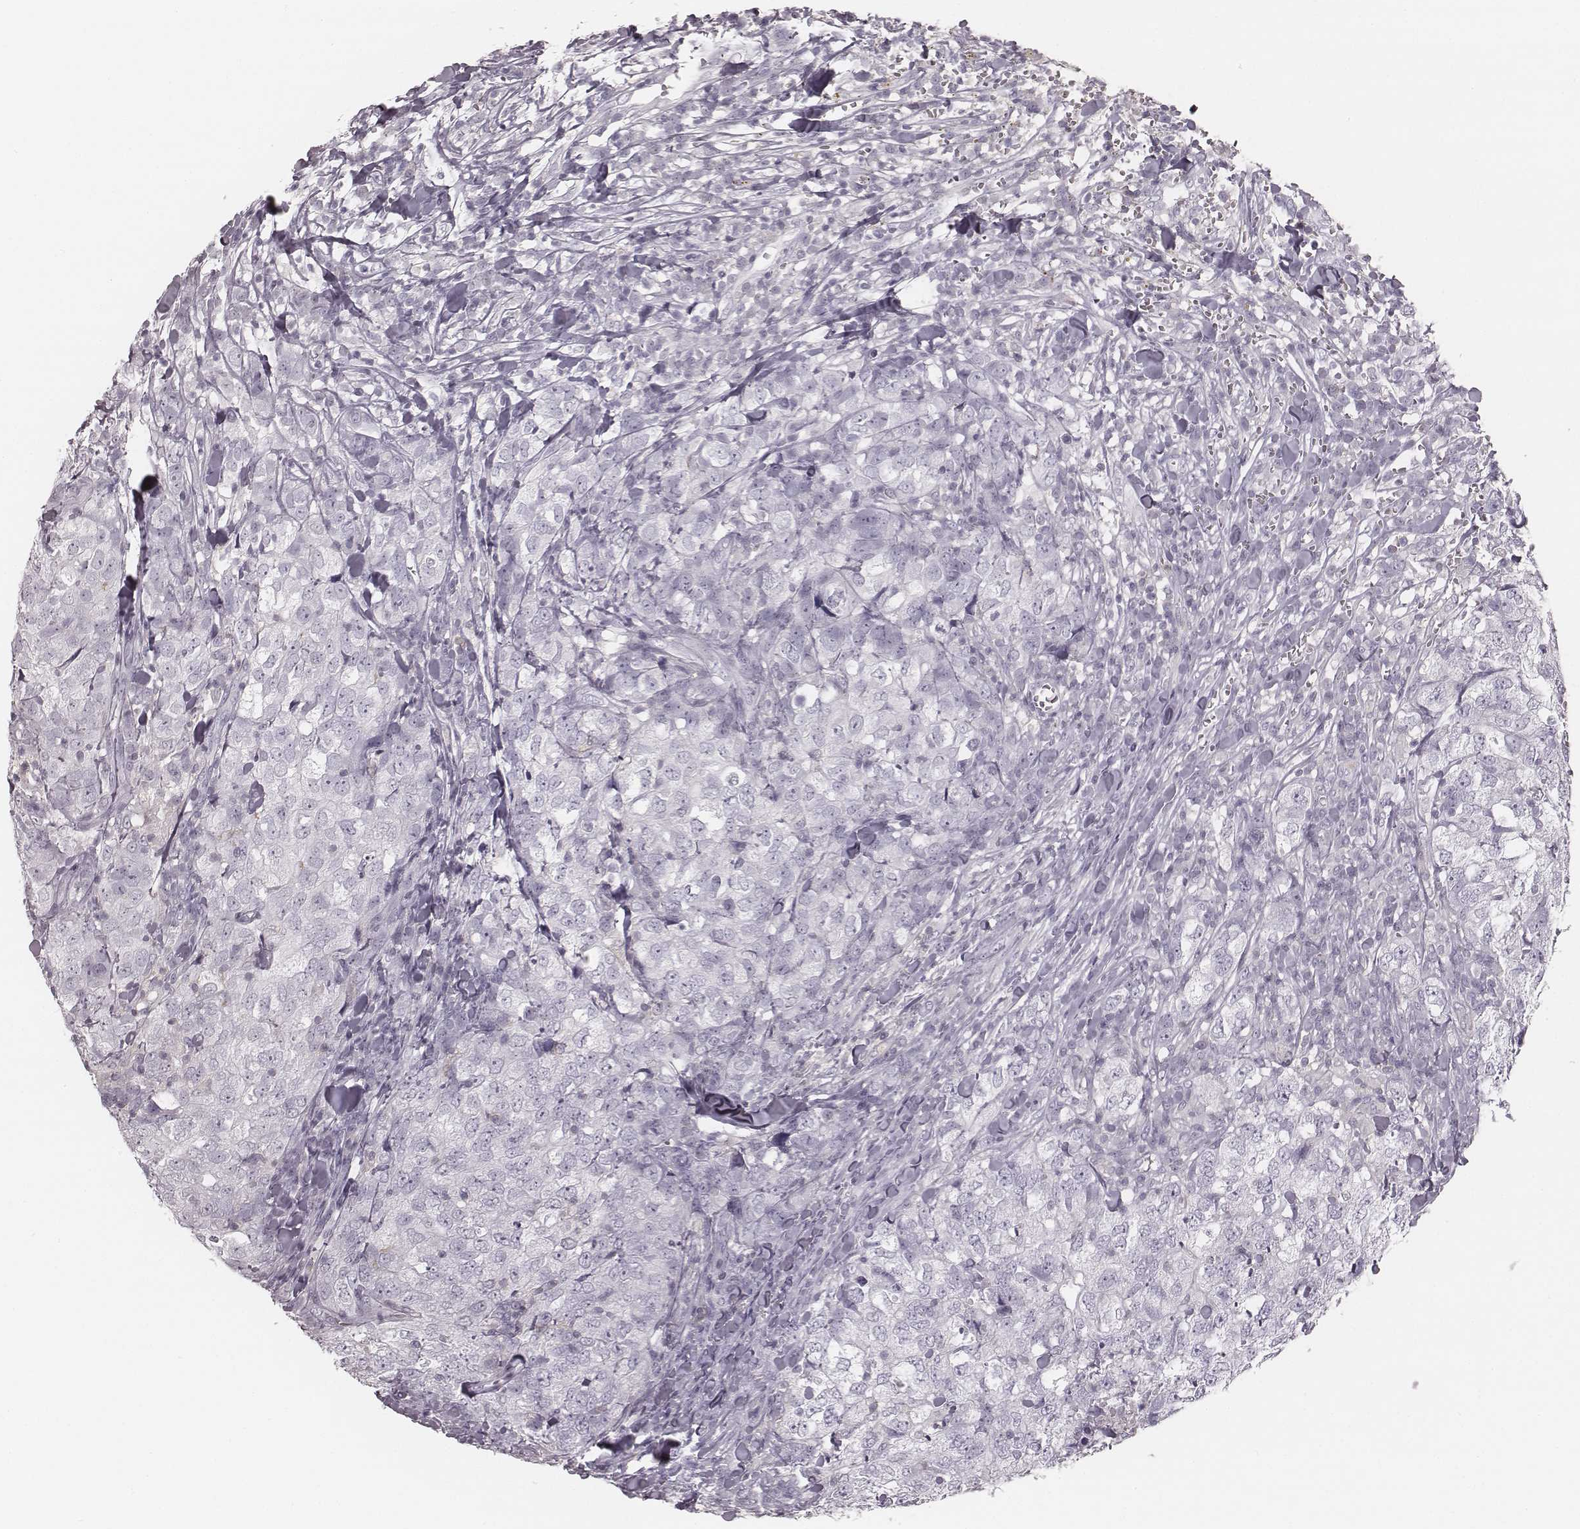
{"staining": {"intensity": "negative", "quantity": "none", "location": "none"}, "tissue": "breast cancer", "cell_type": "Tumor cells", "image_type": "cancer", "snomed": [{"axis": "morphology", "description": "Duct carcinoma"}, {"axis": "topography", "description": "Breast"}], "caption": "Immunohistochemical staining of human breast cancer (invasive ductal carcinoma) exhibits no significant expression in tumor cells.", "gene": "ZNF365", "patient": {"sex": "female", "age": 30}}